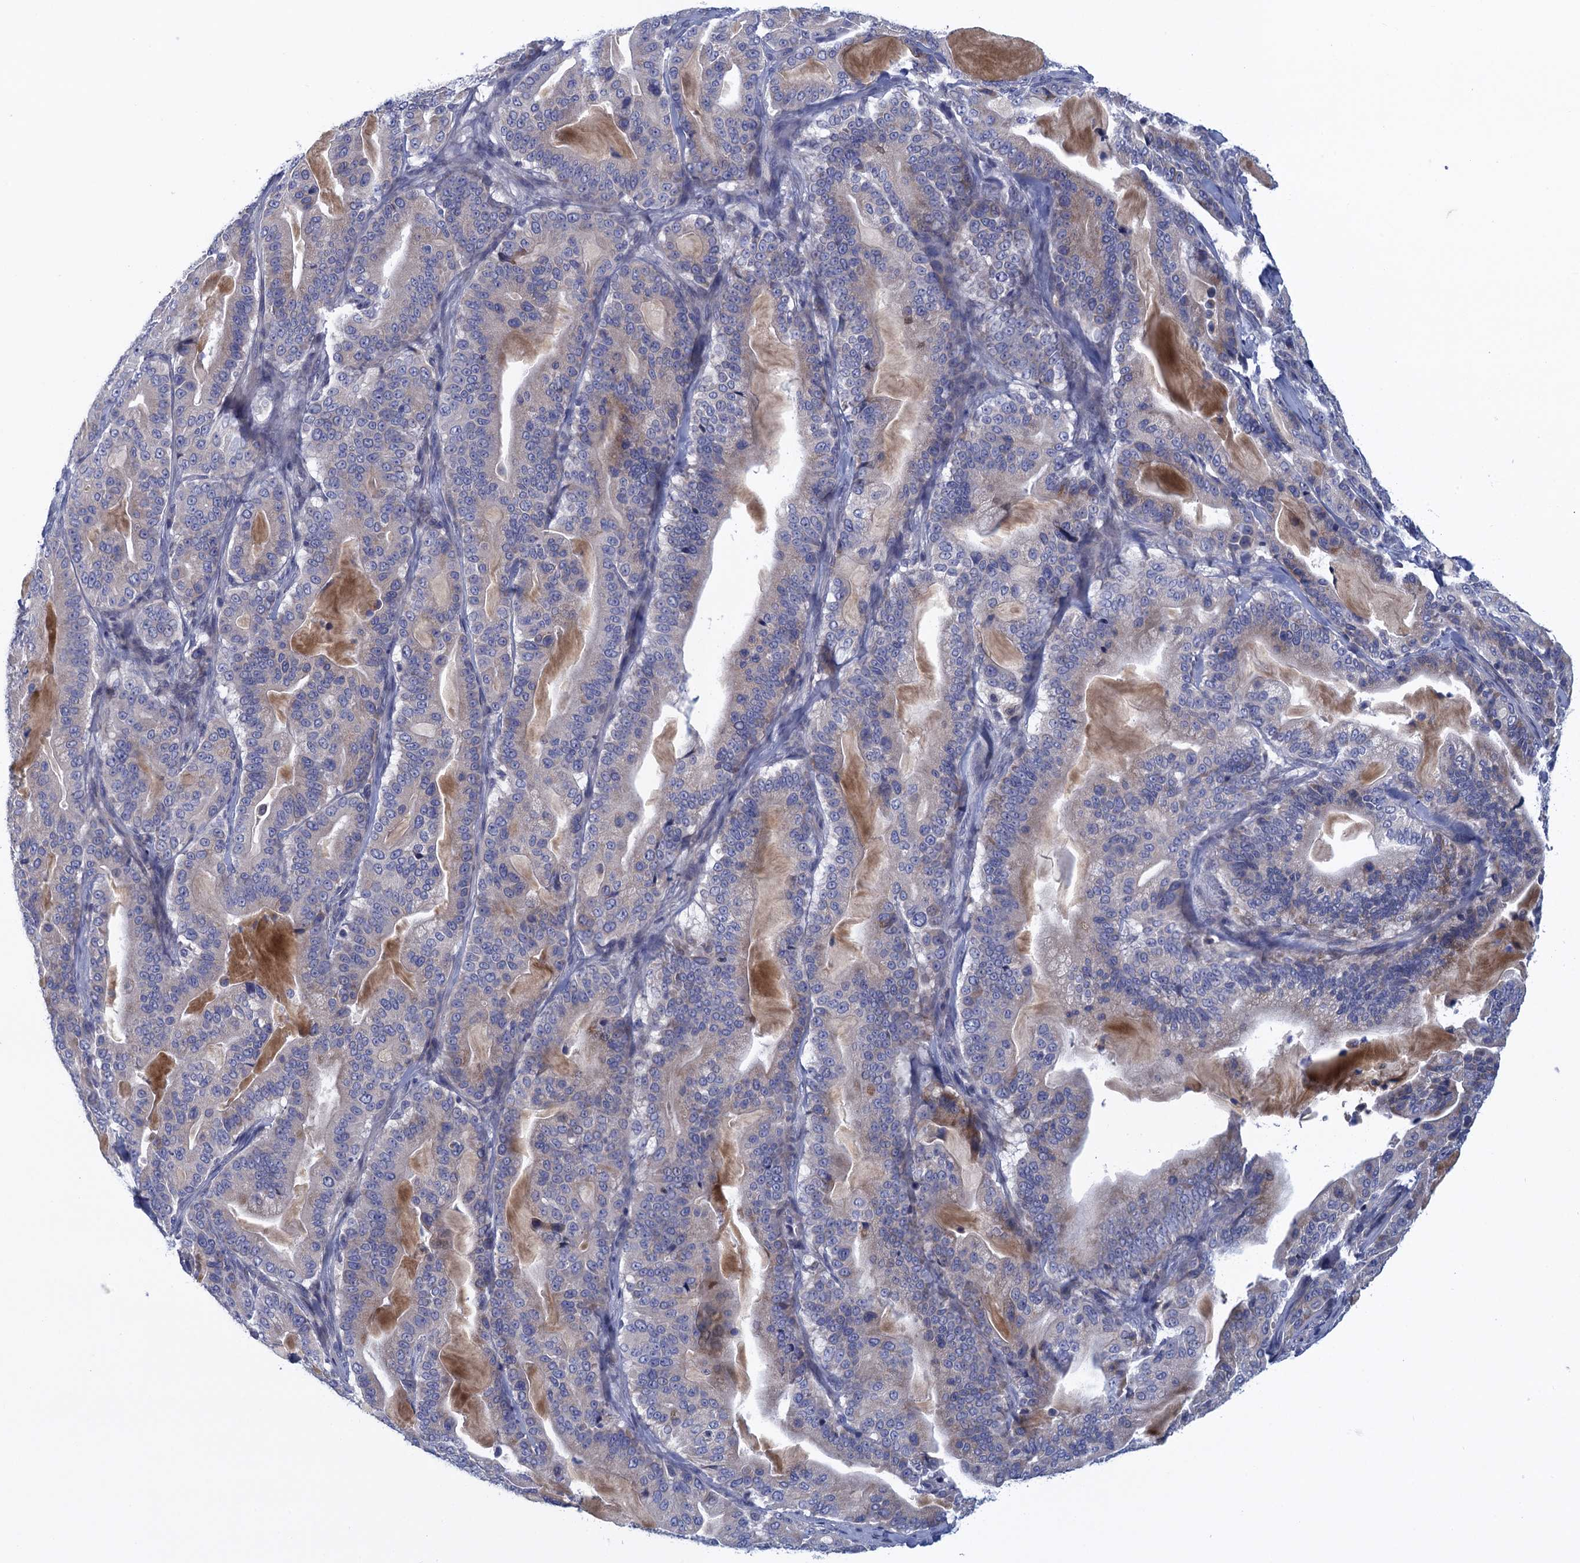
{"staining": {"intensity": "negative", "quantity": "none", "location": "none"}, "tissue": "pancreatic cancer", "cell_type": "Tumor cells", "image_type": "cancer", "snomed": [{"axis": "morphology", "description": "Adenocarcinoma, NOS"}, {"axis": "topography", "description": "Pancreas"}], "caption": "This photomicrograph is of pancreatic adenocarcinoma stained with IHC to label a protein in brown with the nuclei are counter-stained blue. There is no positivity in tumor cells.", "gene": "SCEL", "patient": {"sex": "male", "age": 63}}